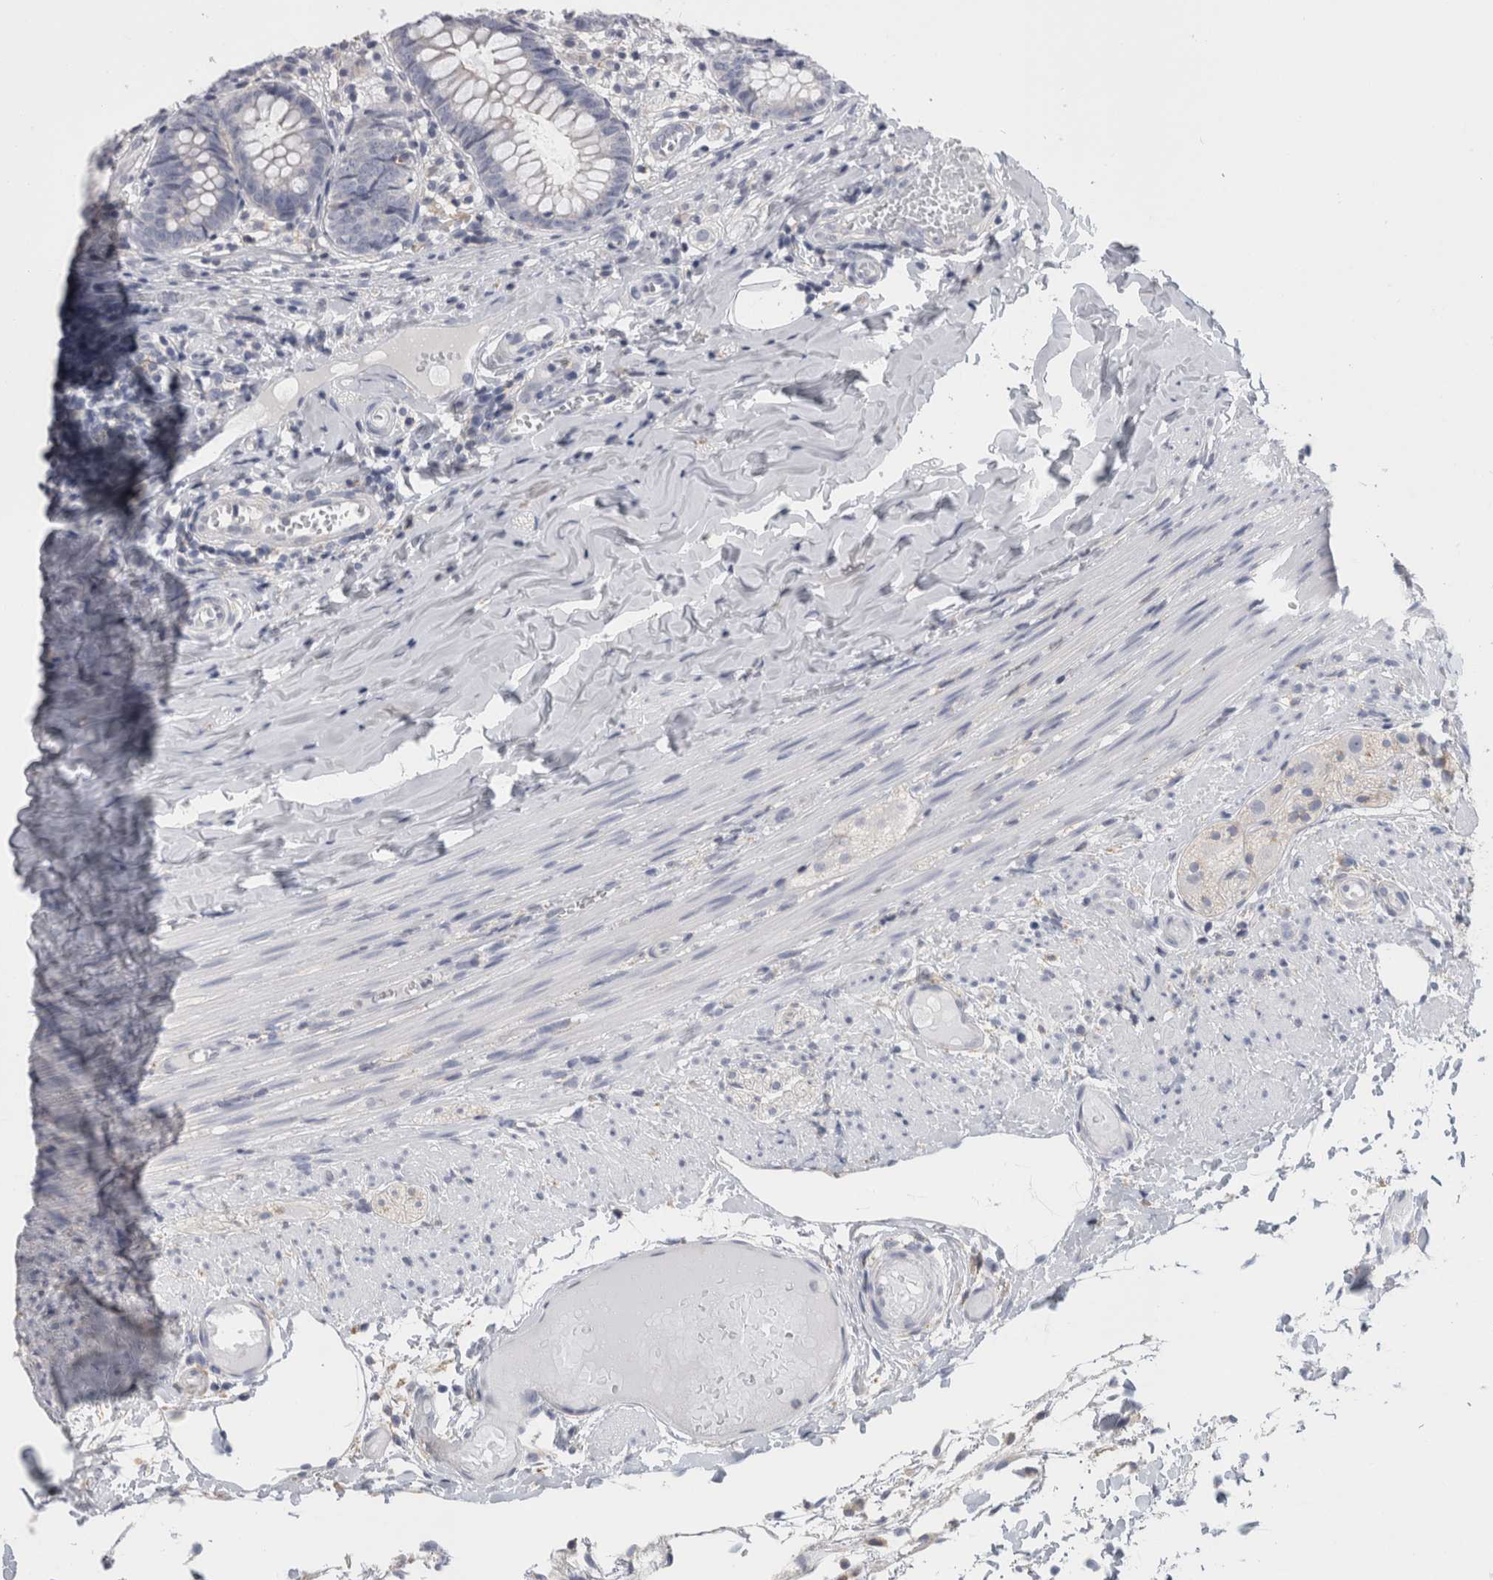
{"staining": {"intensity": "negative", "quantity": "none", "location": "none"}, "tissue": "appendix", "cell_type": "Glandular cells", "image_type": "normal", "snomed": [{"axis": "morphology", "description": "Normal tissue, NOS"}, {"axis": "topography", "description": "Appendix"}], "caption": "Immunohistochemistry (IHC) photomicrograph of benign appendix: human appendix stained with DAB demonstrates no significant protein staining in glandular cells.", "gene": "ANKFY1", "patient": {"sex": "male", "age": 8}}